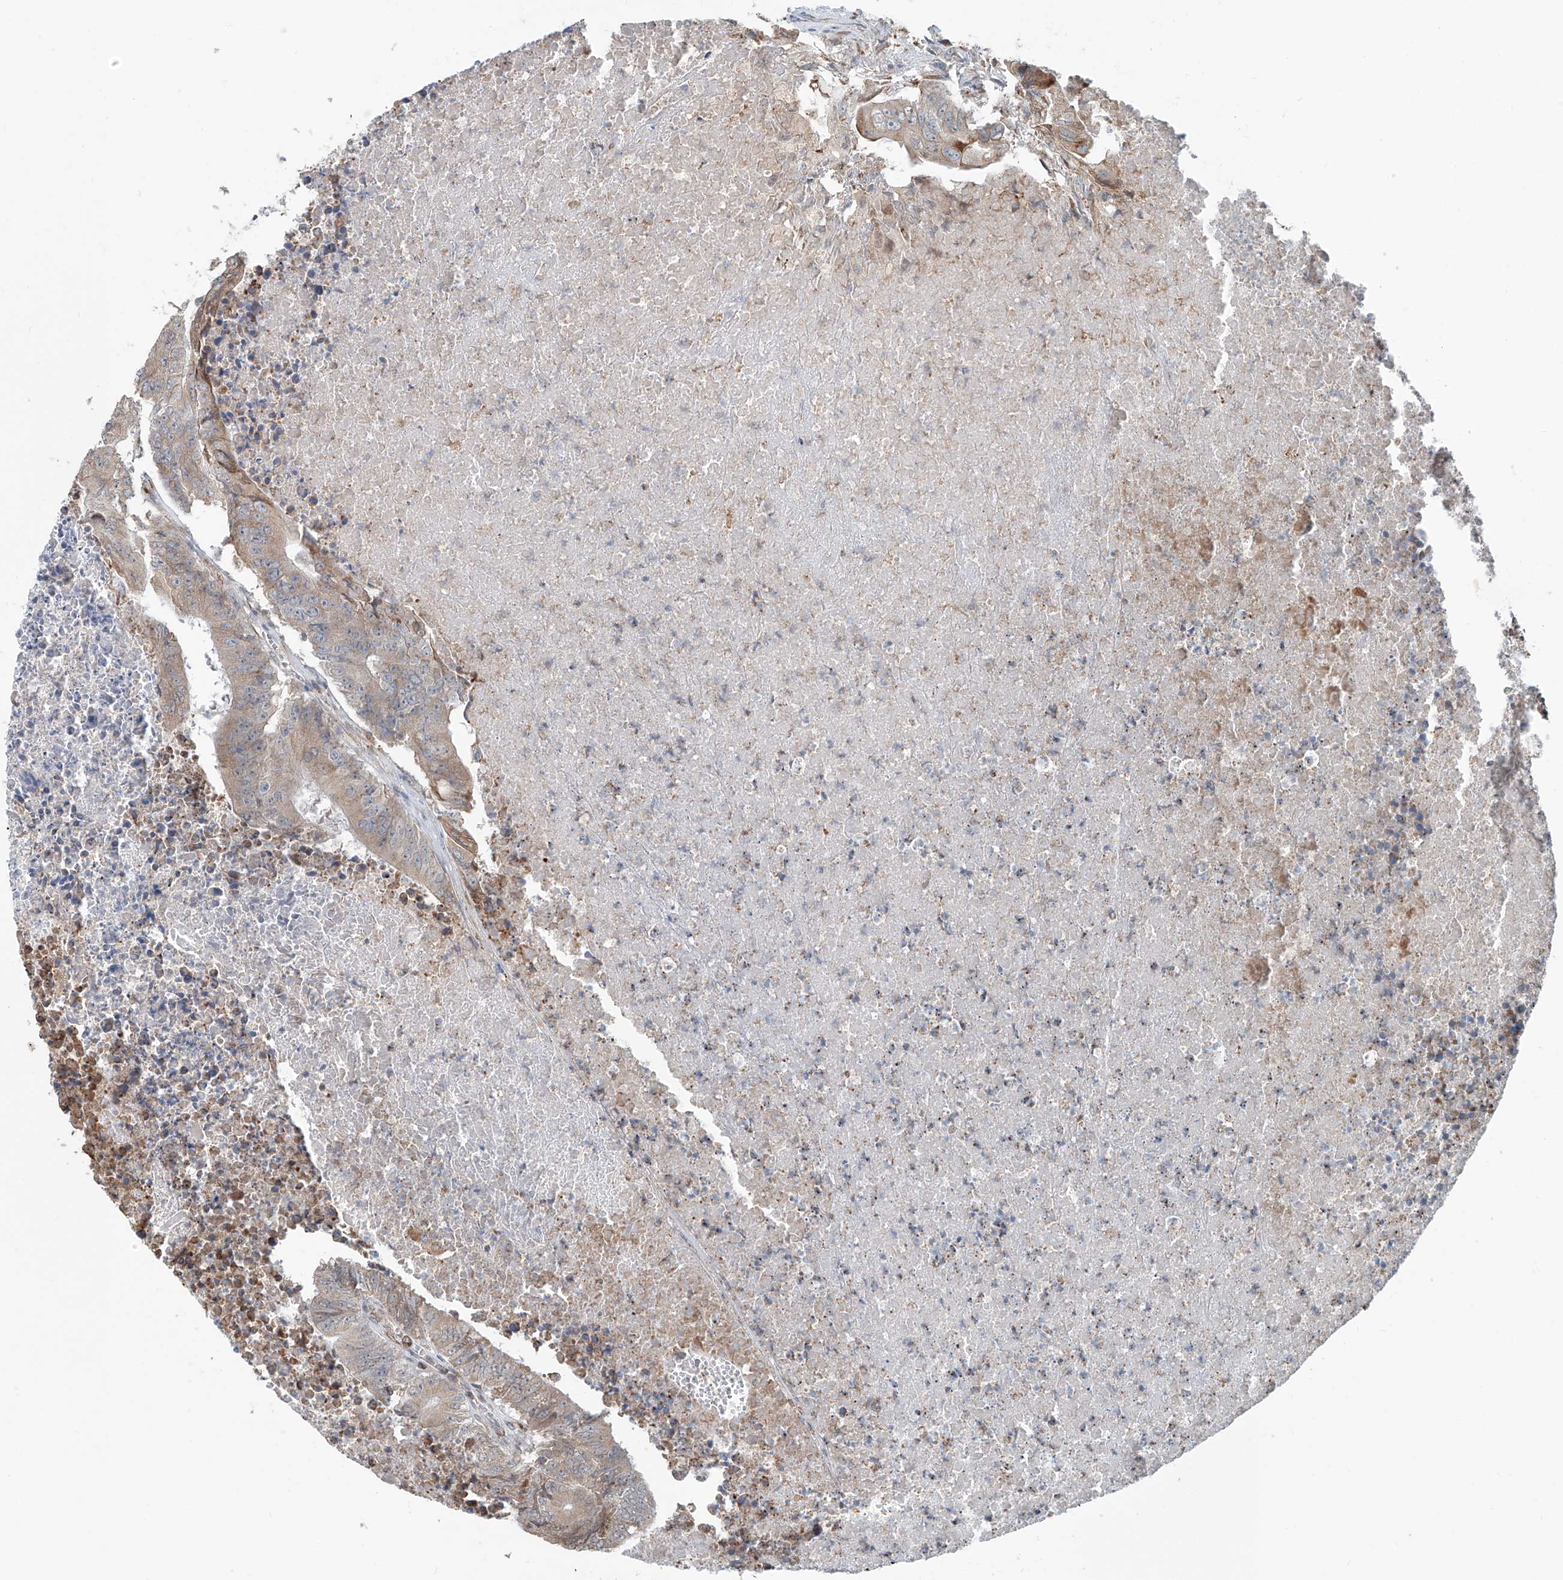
{"staining": {"intensity": "weak", "quantity": ">75%", "location": "cytoplasmic/membranous"}, "tissue": "colorectal cancer", "cell_type": "Tumor cells", "image_type": "cancer", "snomed": [{"axis": "morphology", "description": "Adenocarcinoma, NOS"}, {"axis": "topography", "description": "Colon"}], "caption": "A high-resolution histopathology image shows immunohistochemistry (IHC) staining of colorectal cancer (adenocarcinoma), which demonstrates weak cytoplasmic/membranous positivity in about >75% of tumor cells.", "gene": "KCNK10", "patient": {"sex": "male", "age": 87}}